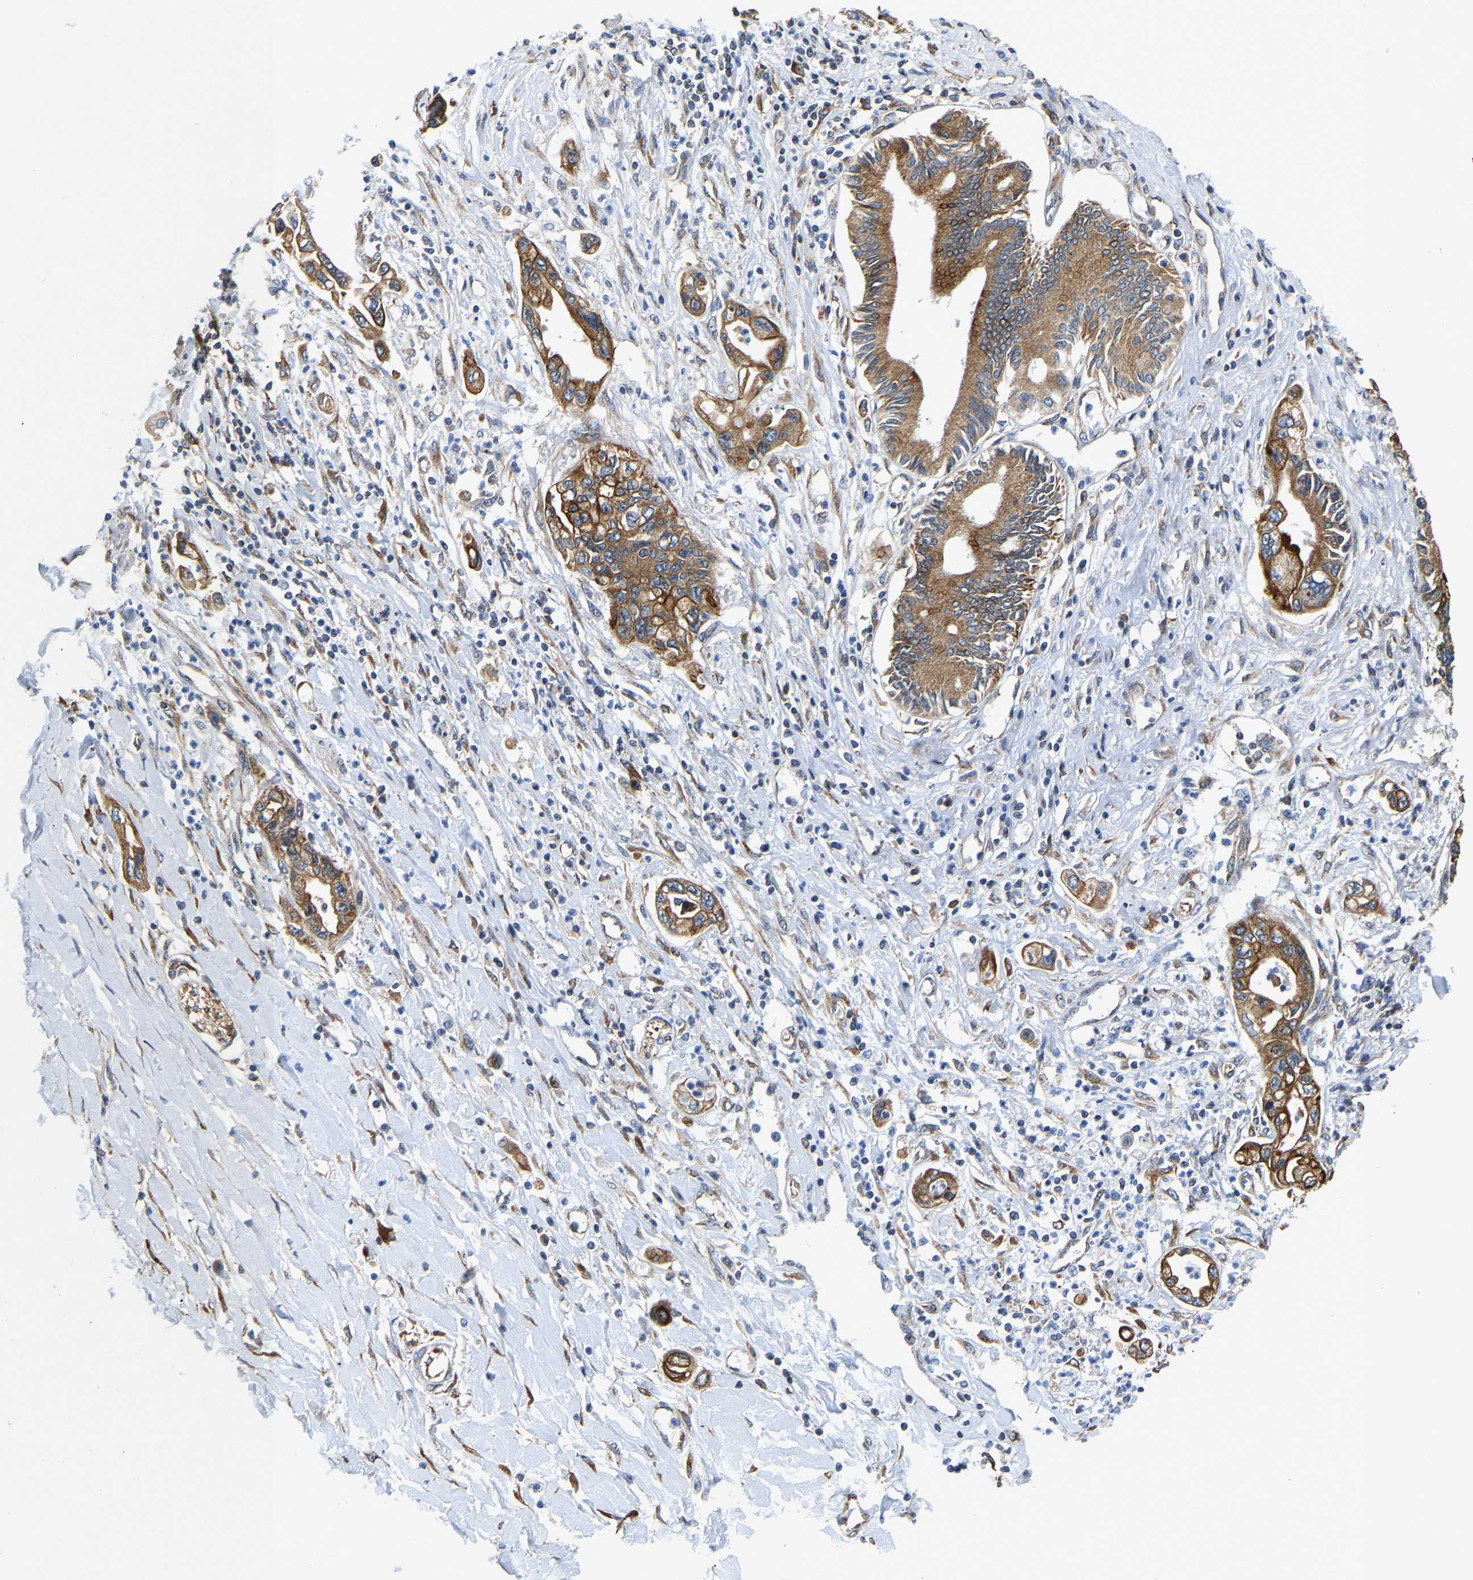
{"staining": {"intensity": "strong", "quantity": ">75%", "location": "cytoplasmic/membranous"}, "tissue": "pancreatic cancer", "cell_type": "Tumor cells", "image_type": "cancer", "snomed": [{"axis": "morphology", "description": "Adenocarcinoma, NOS"}, {"axis": "topography", "description": "Pancreas"}], "caption": "Protein staining by immunohistochemistry (IHC) demonstrates strong cytoplasmic/membranous expression in approximately >75% of tumor cells in pancreatic cancer. Using DAB (brown) and hematoxylin (blue) stains, captured at high magnification using brightfield microscopy.", "gene": "ARL6IP5", "patient": {"sex": "male", "age": 56}}